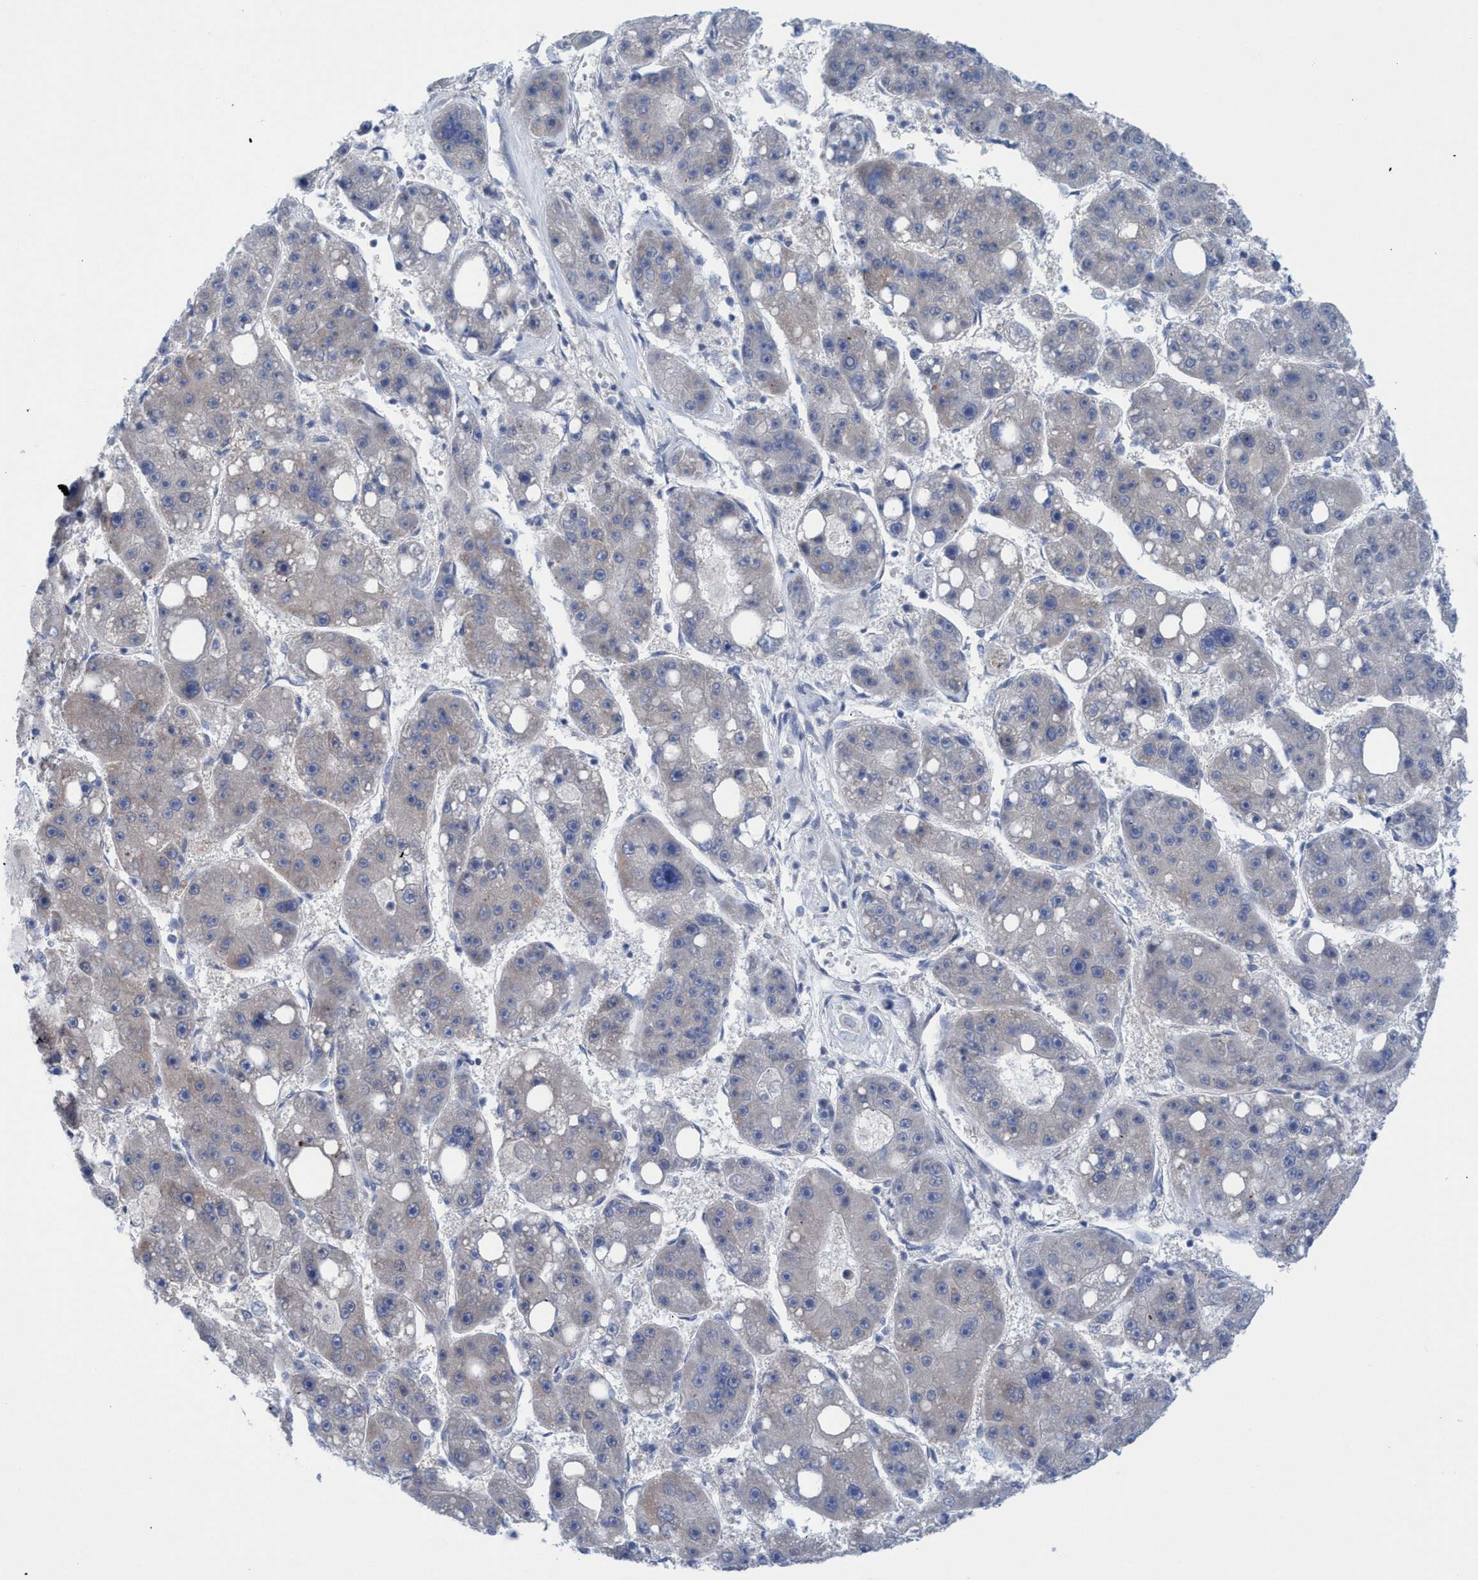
{"staining": {"intensity": "negative", "quantity": "none", "location": "none"}, "tissue": "liver cancer", "cell_type": "Tumor cells", "image_type": "cancer", "snomed": [{"axis": "morphology", "description": "Carcinoma, Hepatocellular, NOS"}, {"axis": "topography", "description": "Liver"}], "caption": "There is no significant staining in tumor cells of hepatocellular carcinoma (liver). (Immunohistochemistry, brightfield microscopy, high magnification).", "gene": "RSAD1", "patient": {"sex": "female", "age": 61}}